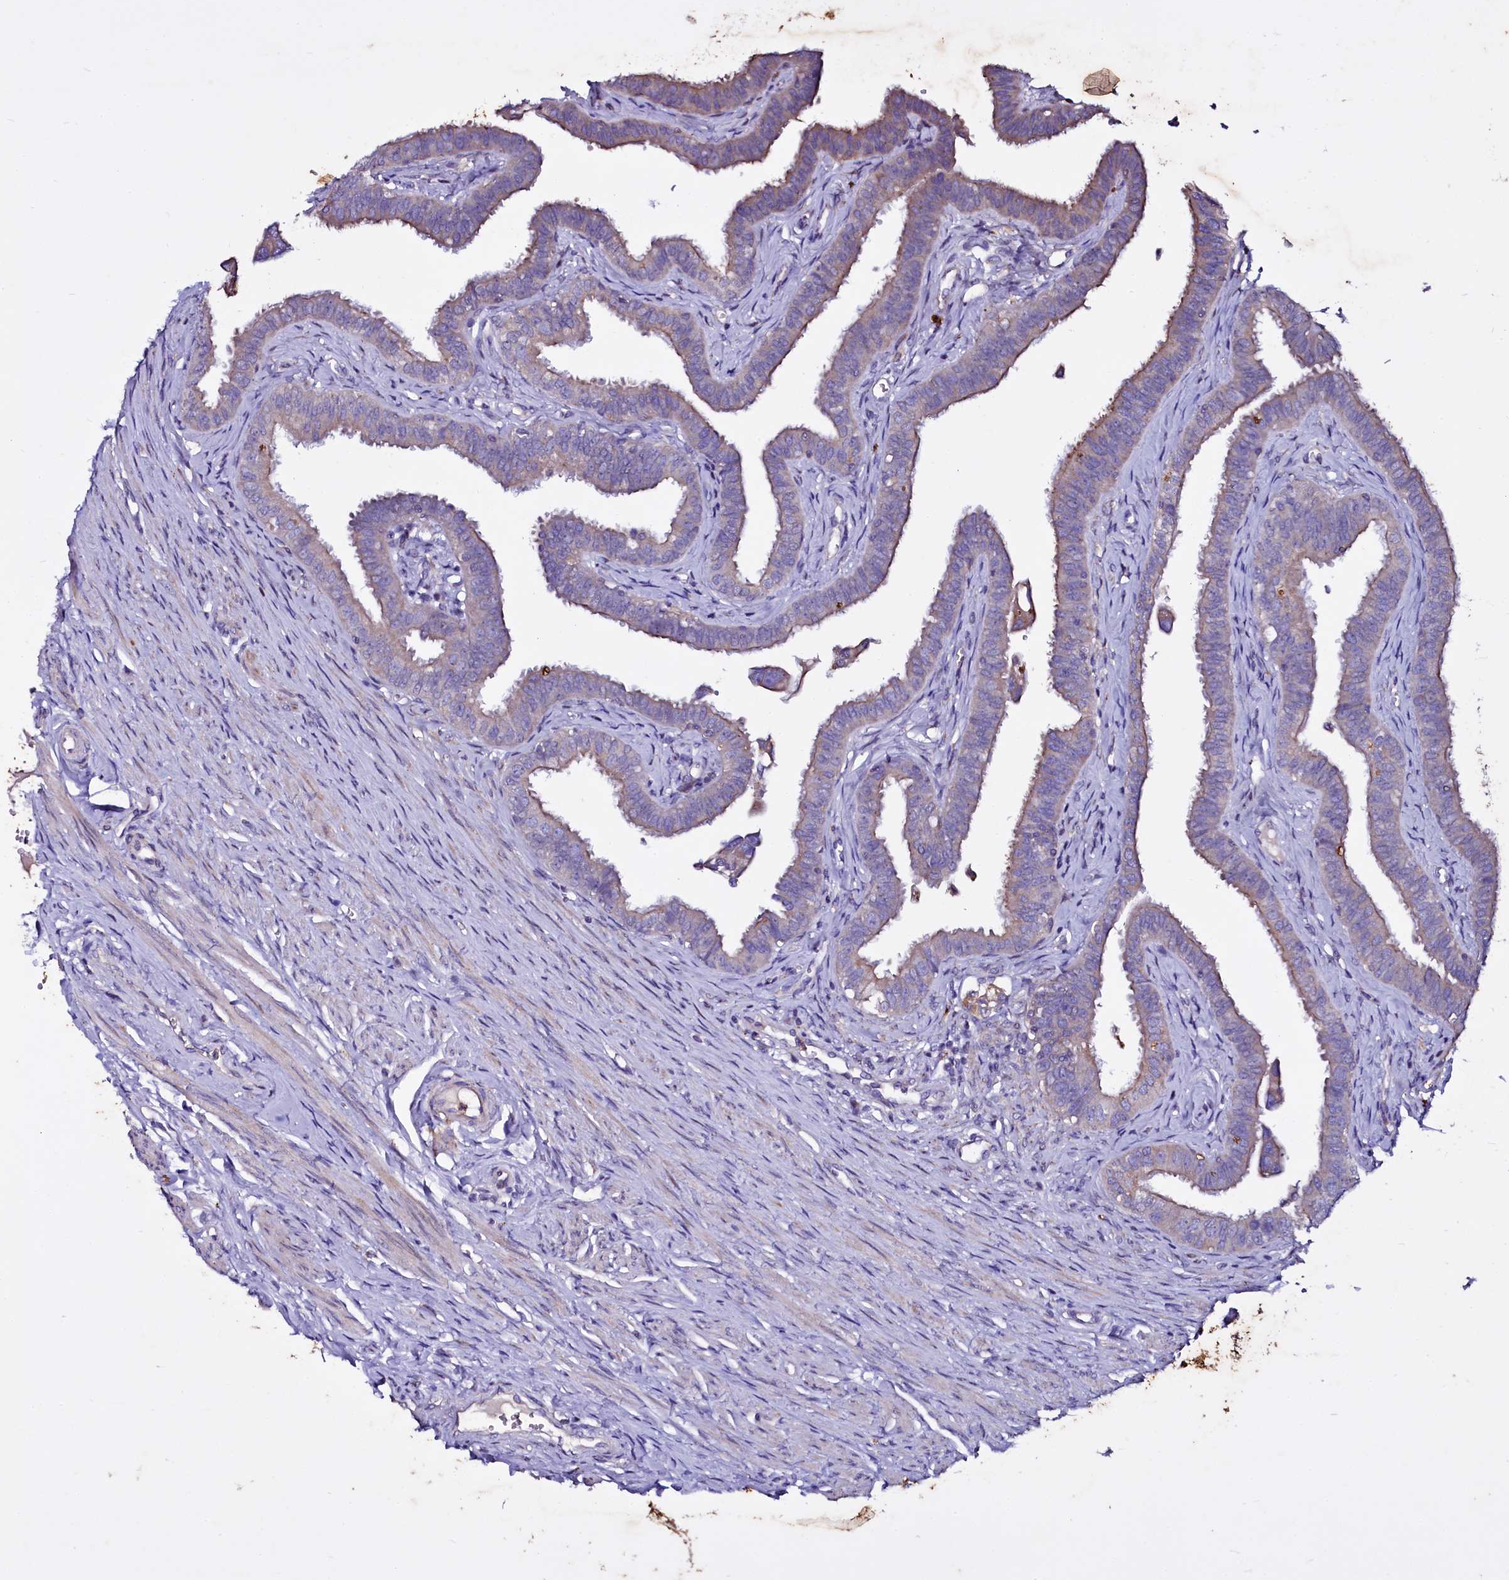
{"staining": {"intensity": "weak", "quantity": "25%-75%", "location": "cytoplasmic/membranous"}, "tissue": "fallopian tube", "cell_type": "Glandular cells", "image_type": "normal", "snomed": [{"axis": "morphology", "description": "Normal tissue, NOS"}, {"axis": "morphology", "description": "Carcinoma, NOS"}, {"axis": "topography", "description": "Fallopian tube"}, {"axis": "topography", "description": "Ovary"}], "caption": "High-power microscopy captured an immunohistochemistry image of unremarkable fallopian tube, revealing weak cytoplasmic/membranous positivity in approximately 25%-75% of glandular cells.", "gene": "SELENOT", "patient": {"sex": "female", "age": 59}}